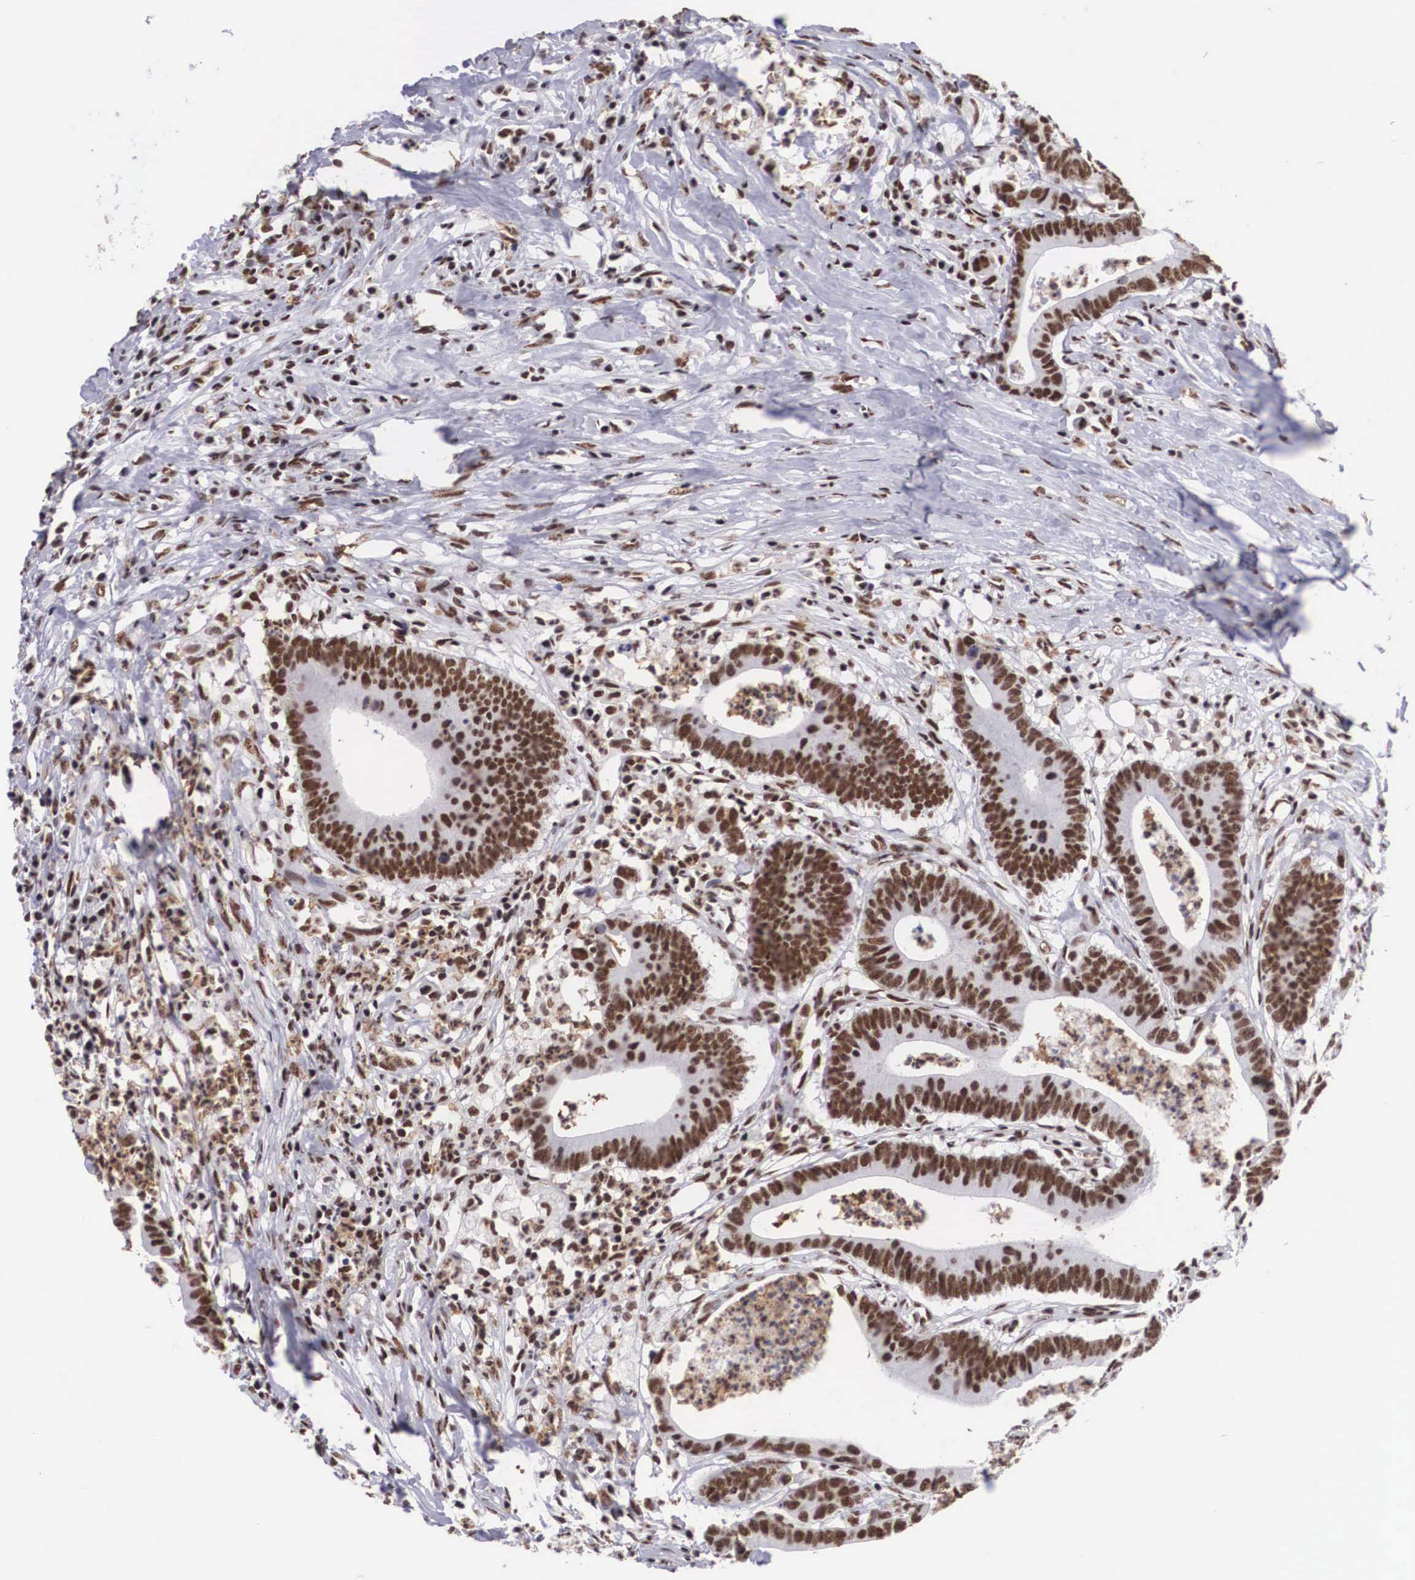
{"staining": {"intensity": "moderate", "quantity": ">75%", "location": "nuclear"}, "tissue": "colorectal cancer", "cell_type": "Tumor cells", "image_type": "cancer", "snomed": [{"axis": "morphology", "description": "Adenocarcinoma, NOS"}, {"axis": "topography", "description": "Colon"}], "caption": "Human colorectal adenocarcinoma stained for a protein (brown) exhibits moderate nuclear positive staining in approximately >75% of tumor cells.", "gene": "SF3A1", "patient": {"sex": "male", "age": 55}}